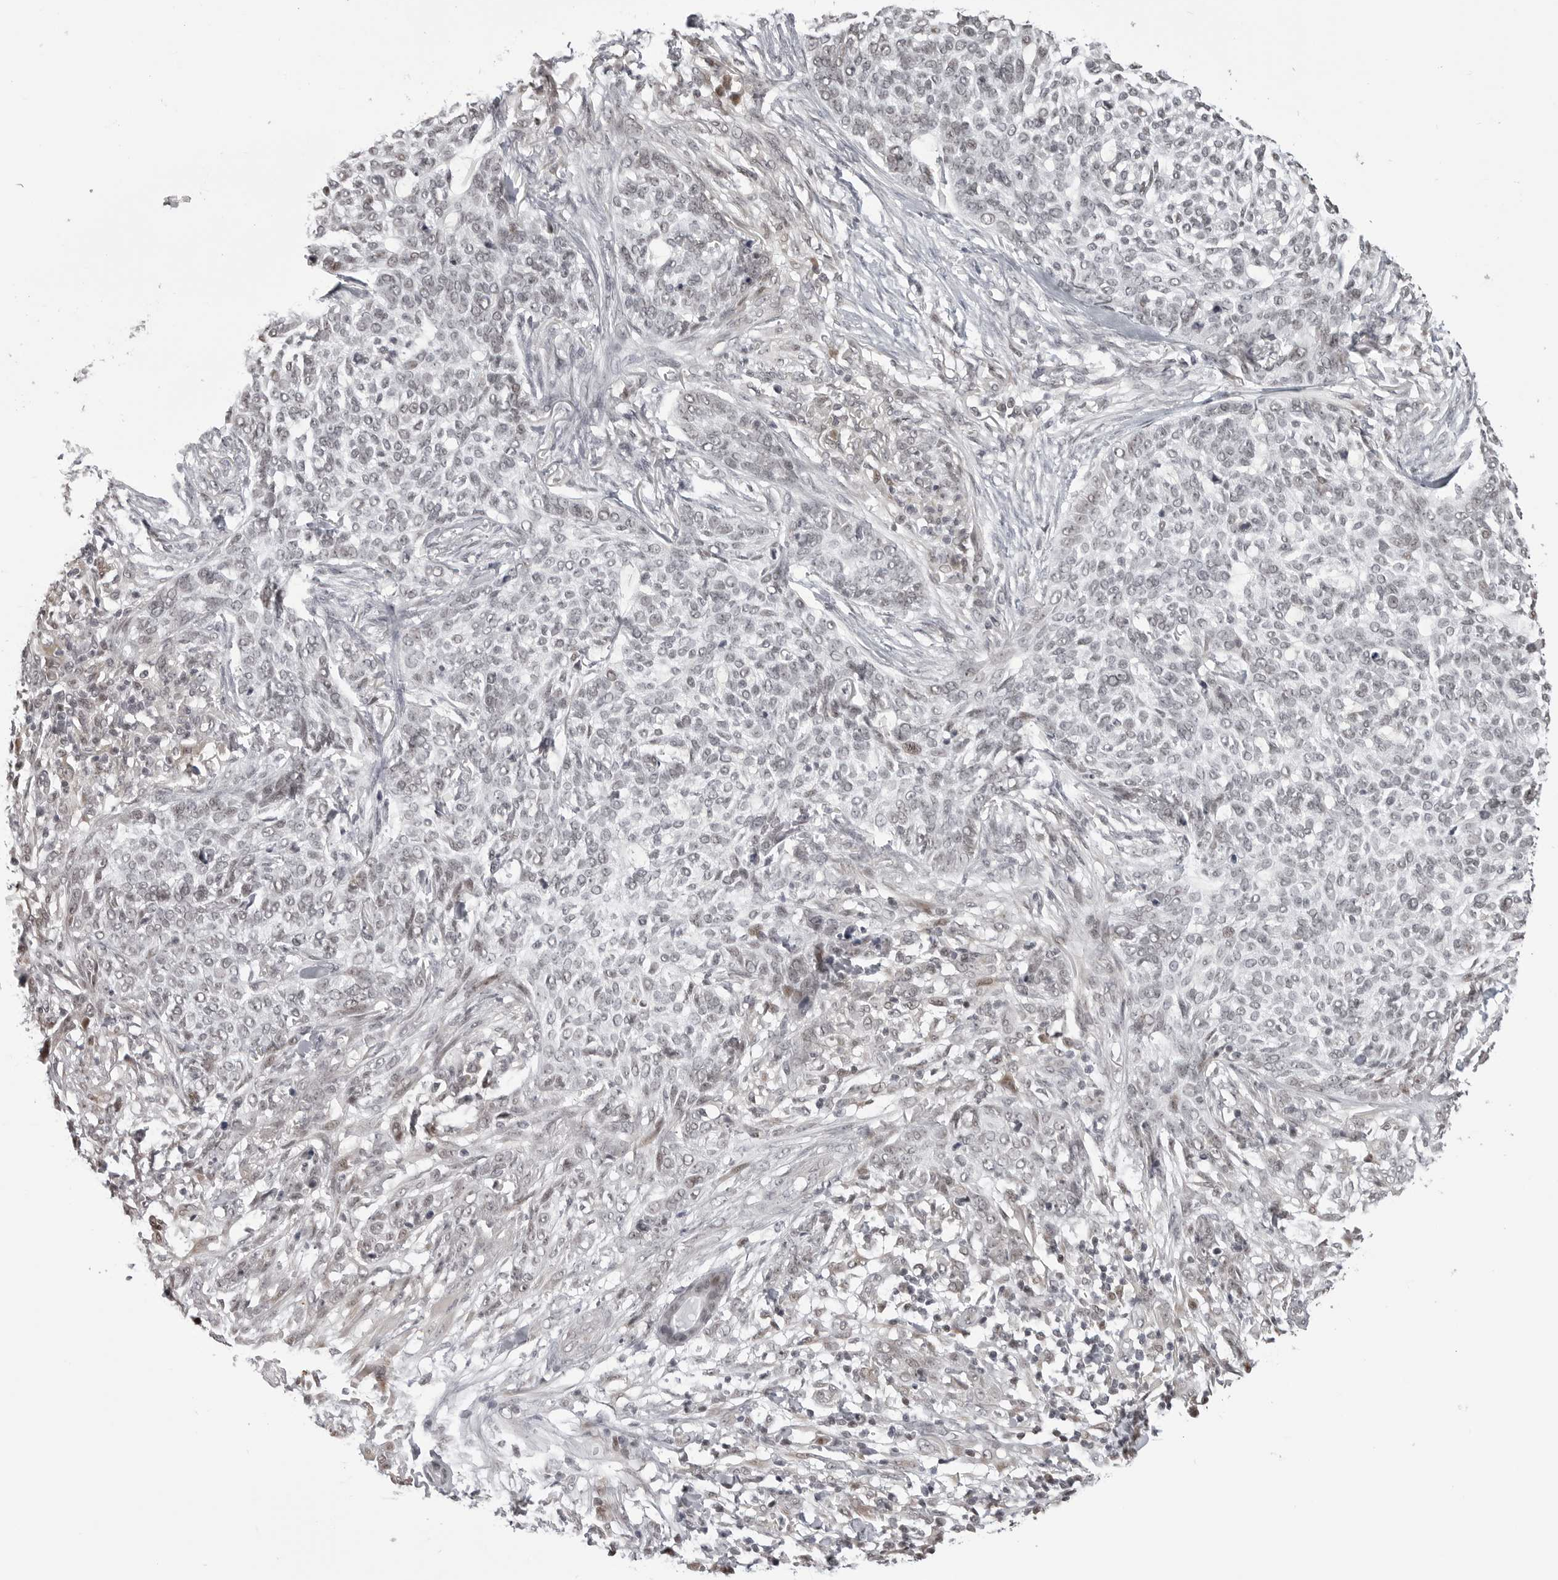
{"staining": {"intensity": "negative", "quantity": "none", "location": "none"}, "tissue": "skin cancer", "cell_type": "Tumor cells", "image_type": "cancer", "snomed": [{"axis": "morphology", "description": "Basal cell carcinoma"}, {"axis": "topography", "description": "Skin"}], "caption": "DAB (3,3'-diaminobenzidine) immunohistochemical staining of human skin cancer exhibits no significant staining in tumor cells.", "gene": "PHF3", "patient": {"sex": "female", "age": 64}}